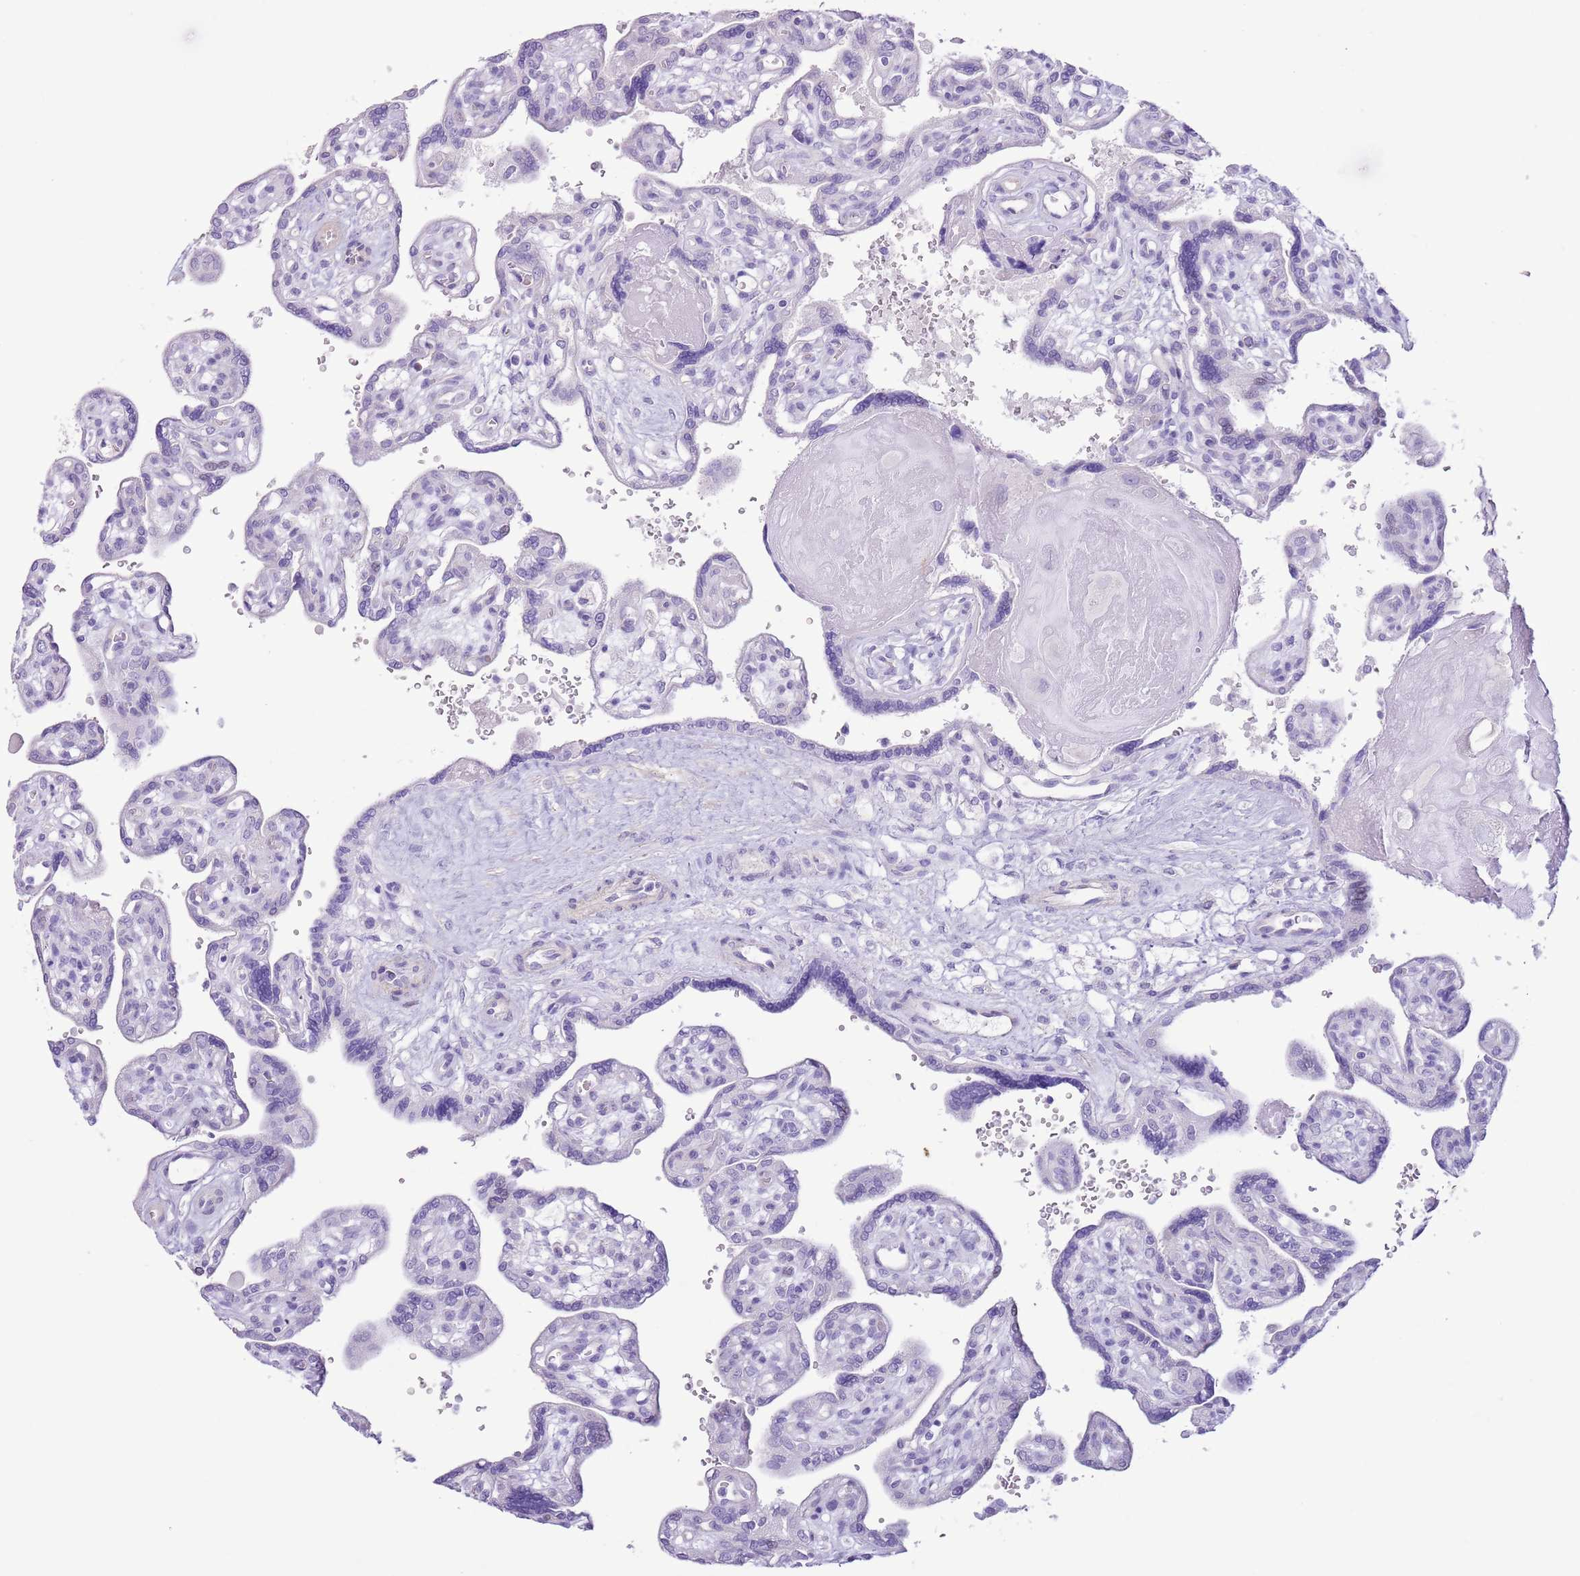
{"staining": {"intensity": "negative", "quantity": "none", "location": "none"}, "tissue": "placenta", "cell_type": "Trophoblastic cells", "image_type": "normal", "snomed": [{"axis": "morphology", "description": "Normal tissue, NOS"}, {"axis": "topography", "description": "Placenta"}], "caption": "A micrograph of human placenta is negative for staining in trophoblastic cells.", "gene": "SLC7A14", "patient": {"sex": "female", "age": 39}}